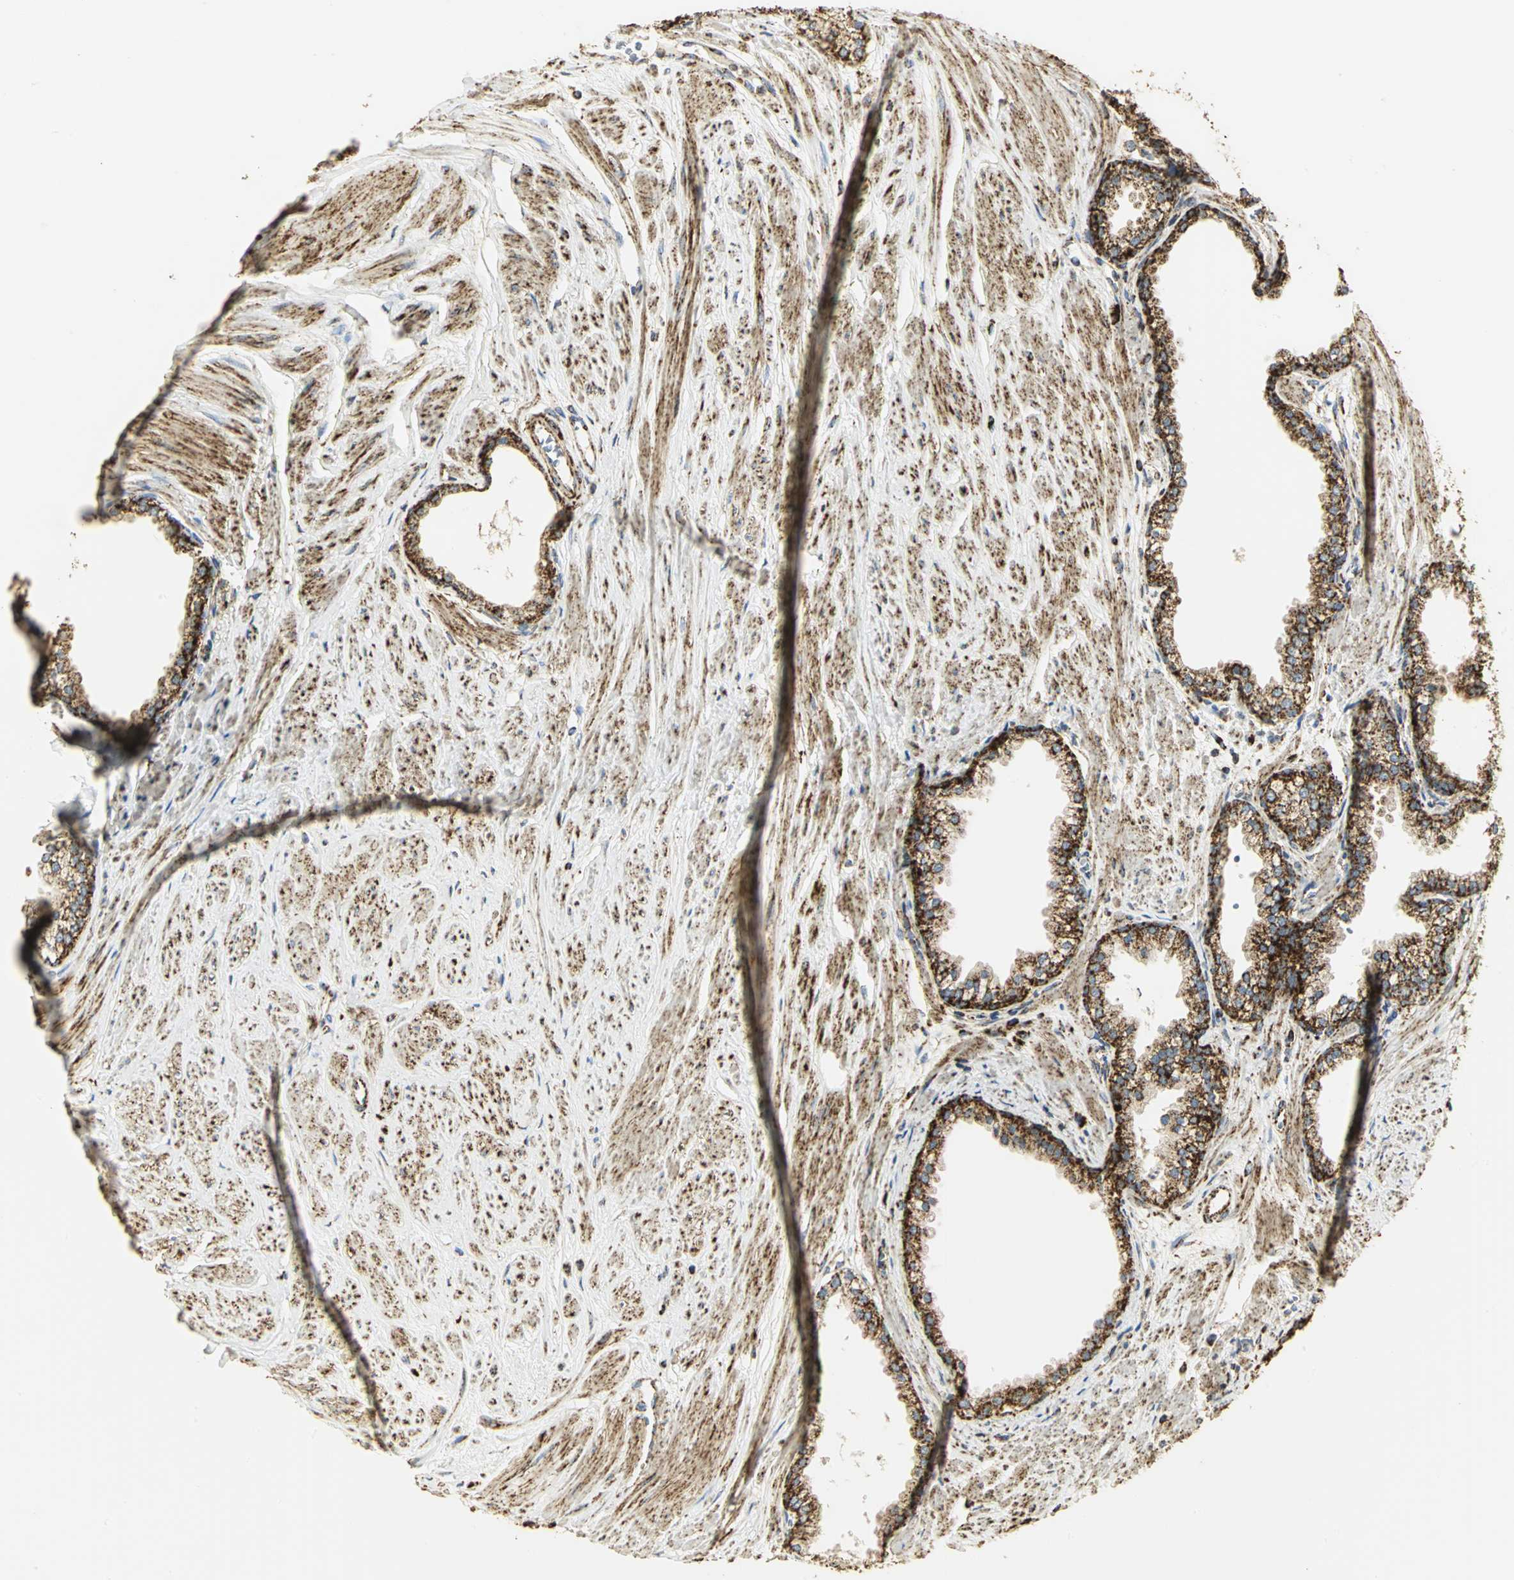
{"staining": {"intensity": "strong", "quantity": ">75%", "location": "cytoplasmic/membranous"}, "tissue": "prostate", "cell_type": "Glandular cells", "image_type": "normal", "snomed": [{"axis": "morphology", "description": "Normal tissue, NOS"}, {"axis": "topography", "description": "Prostate"}], "caption": "IHC image of unremarkable prostate: prostate stained using IHC demonstrates high levels of strong protein expression localized specifically in the cytoplasmic/membranous of glandular cells, appearing as a cytoplasmic/membranous brown color.", "gene": "VDAC1", "patient": {"sex": "male", "age": 64}}